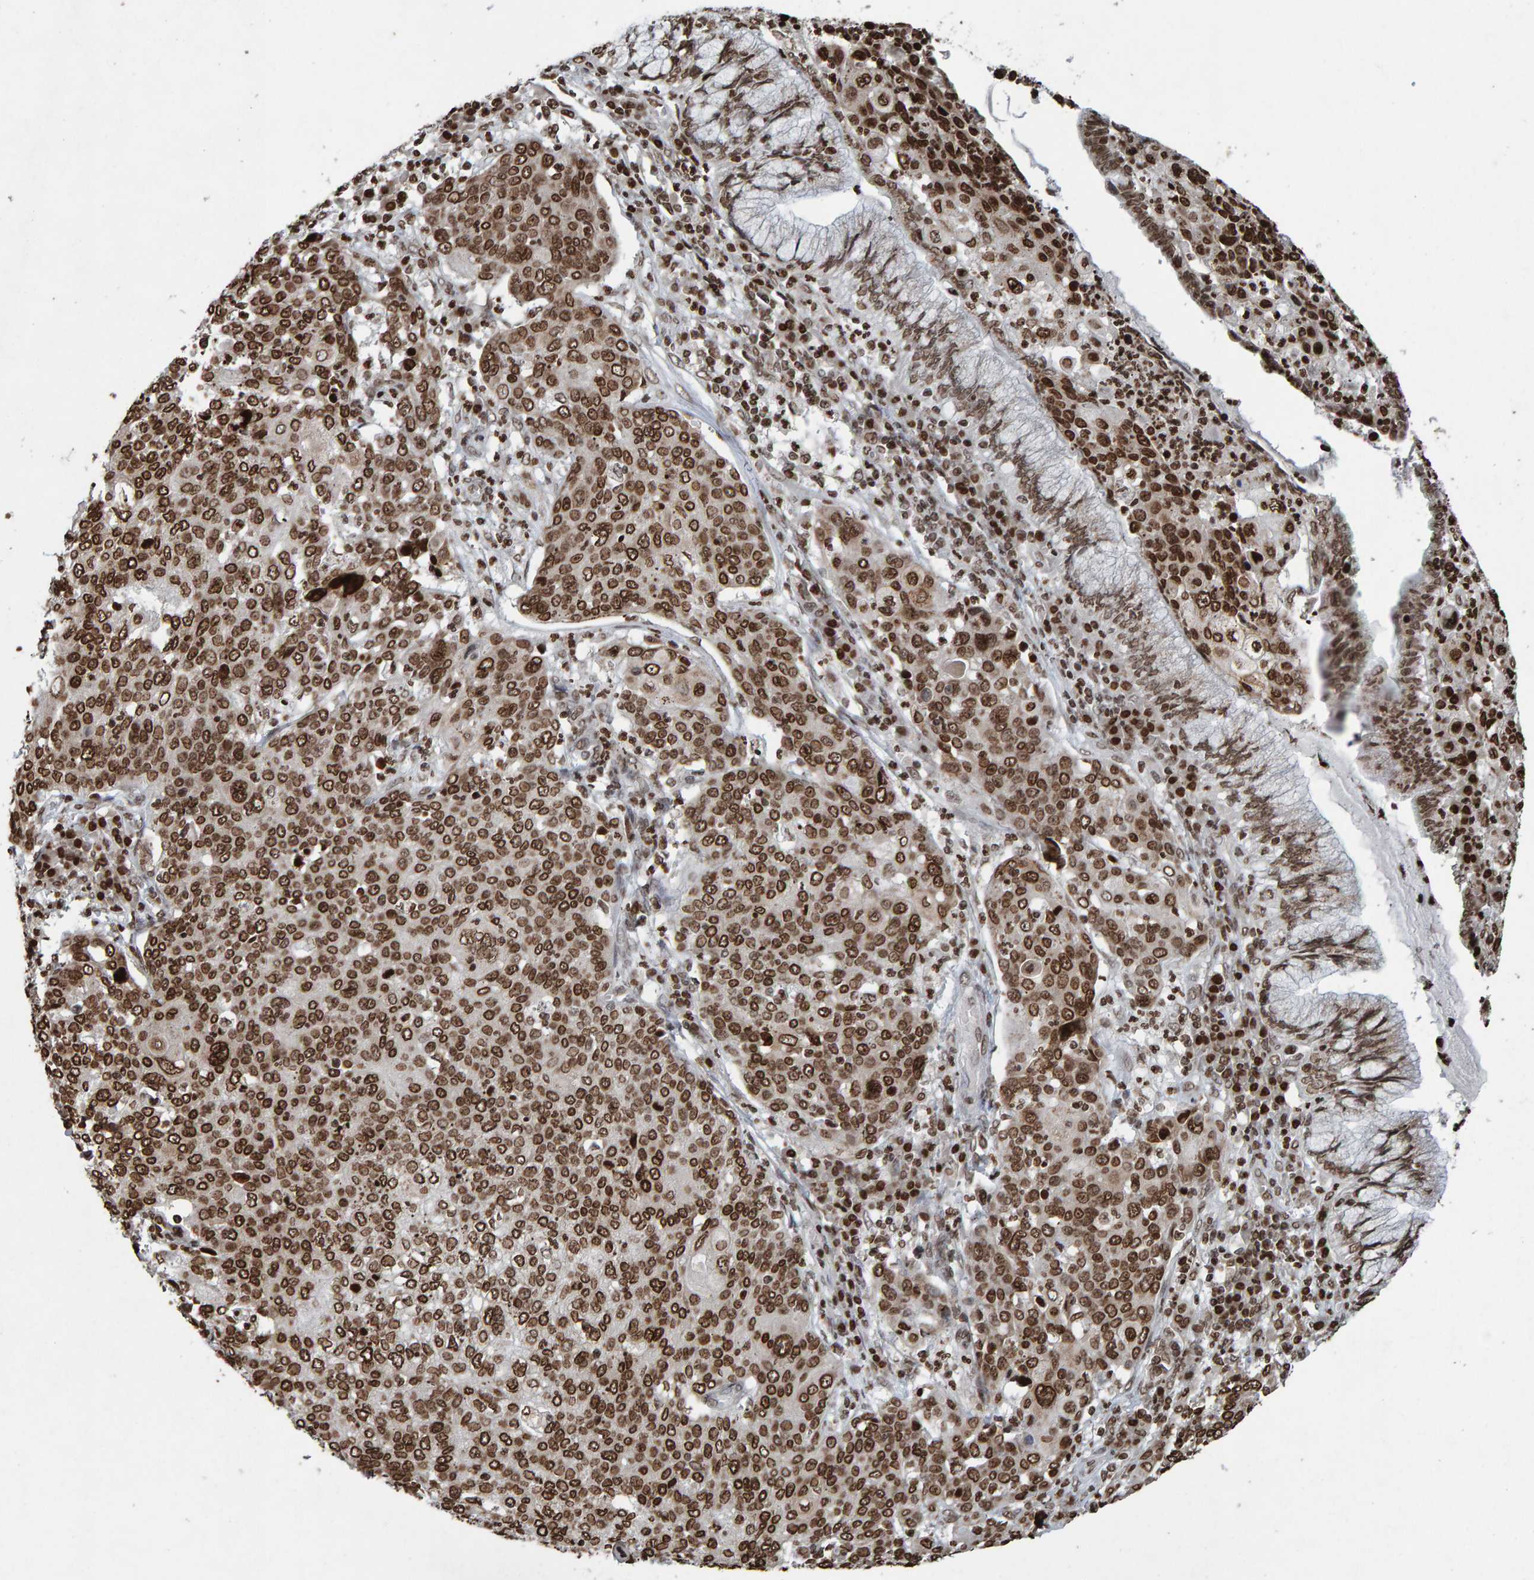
{"staining": {"intensity": "strong", "quantity": ">75%", "location": "nuclear"}, "tissue": "cervical cancer", "cell_type": "Tumor cells", "image_type": "cancer", "snomed": [{"axis": "morphology", "description": "Squamous cell carcinoma, NOS"}, {"axis": "topography", "description": "Cervix"}], "caption": "High-power microscopy captured an IHC micrograph of cervical cancer (squamous cell carcinoma), revealing strong nuclear positivity in about >75% of tumor cells.", "gene": "H2AZ1", "patient": {"sex": "female", "age": 40}}